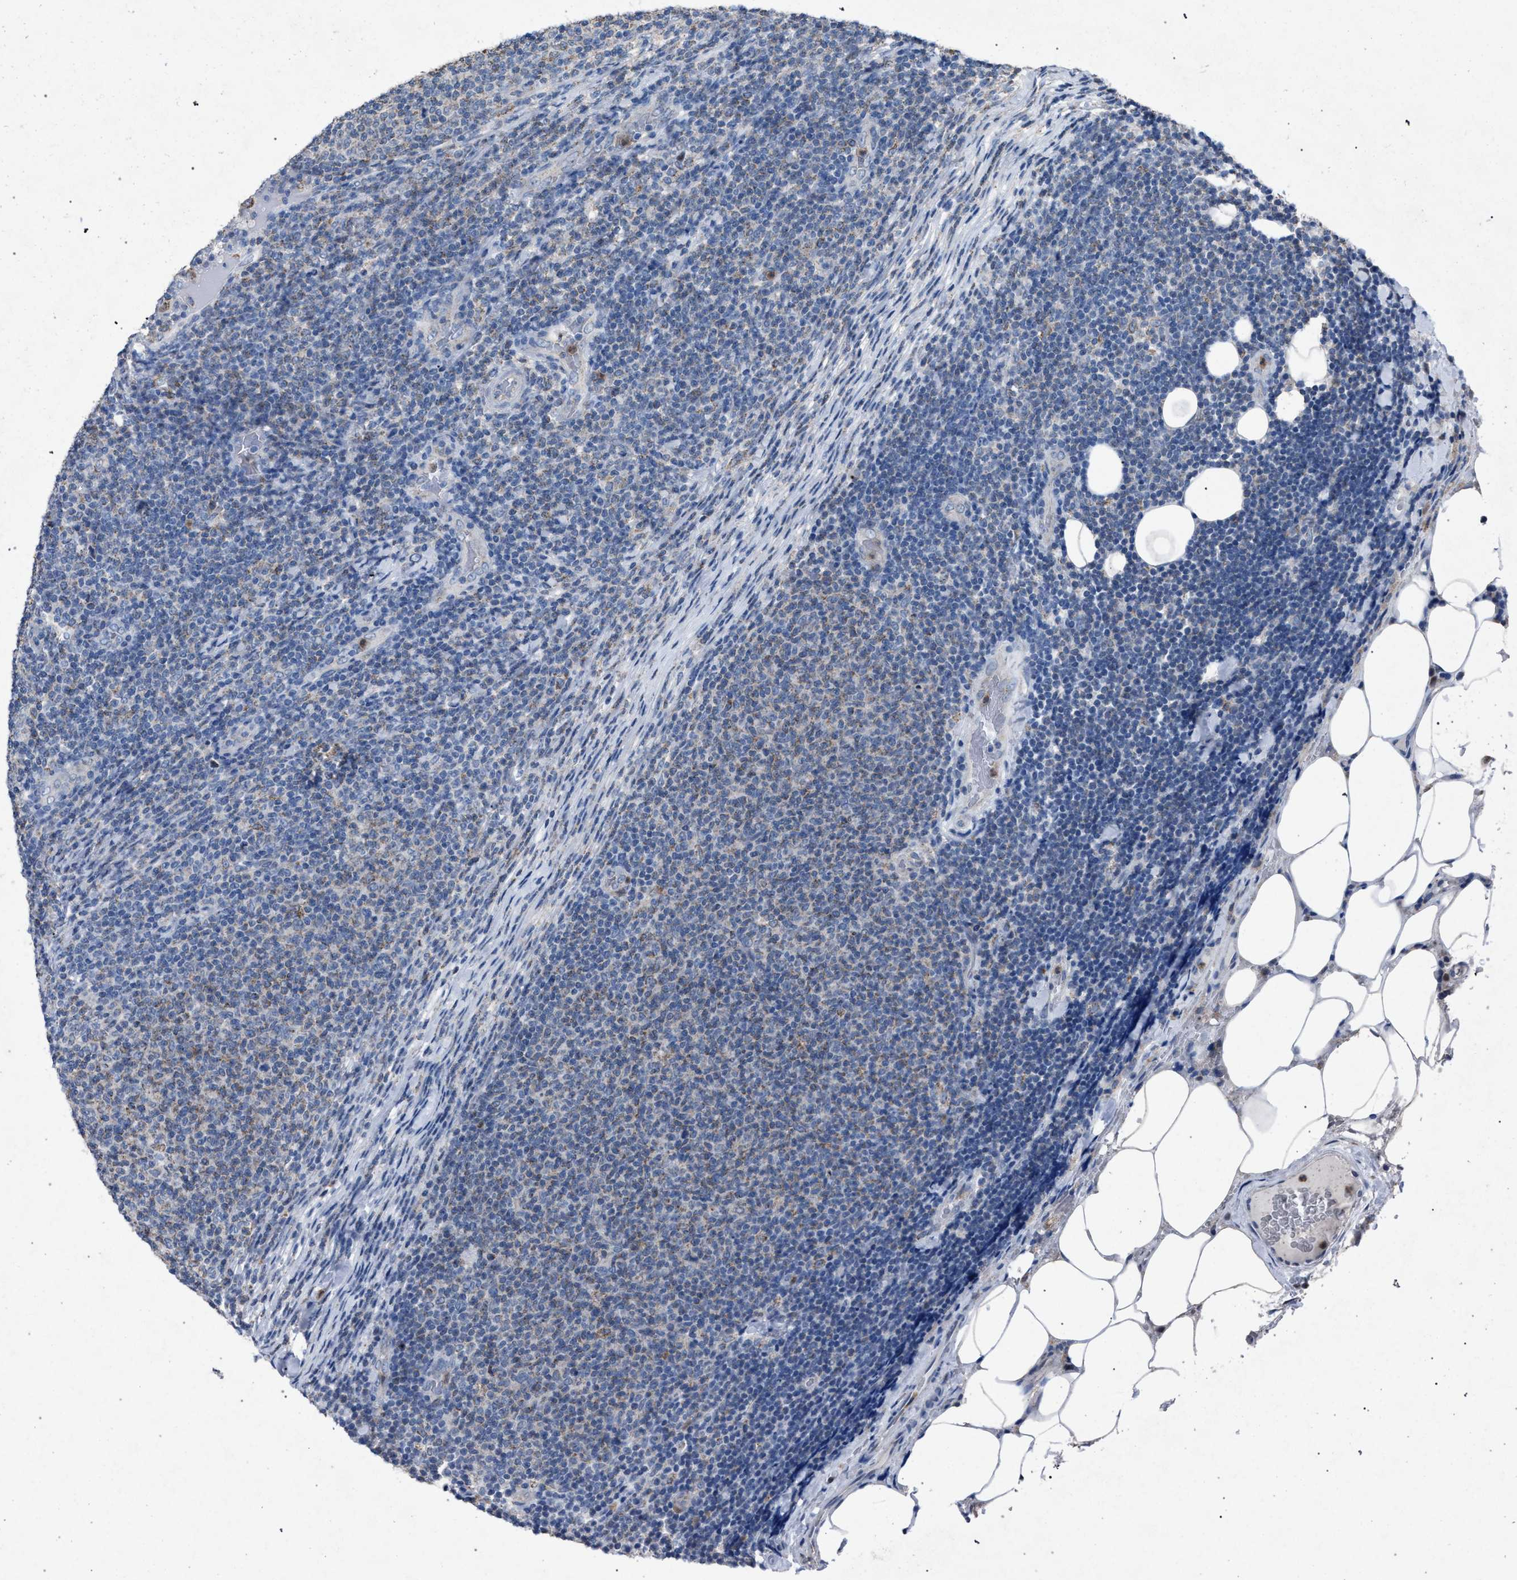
{"staining": {"intensity": "negative", "quantity": "none", "location": "none"}, "tissue": "lymphoma", "cell_type": "Tumor cells", "image_type": "cancer", "snomed": [{"axis": "morphology", "description": "Malignant lymphoma, non-Hodgkin's type, Low grade"}, {"axis": "topography", "description": "Lymph node"}], "caption": "High magnification brightfield microscopy of lymphoma stained with DAB (3,3'-diaminobenzidine) (brown) and counterstained with hematoxylin (blue): tumor cells show no significant positivity.", "gene": "HSD17B4", "patient": {"sex": "male", "age": 66}}